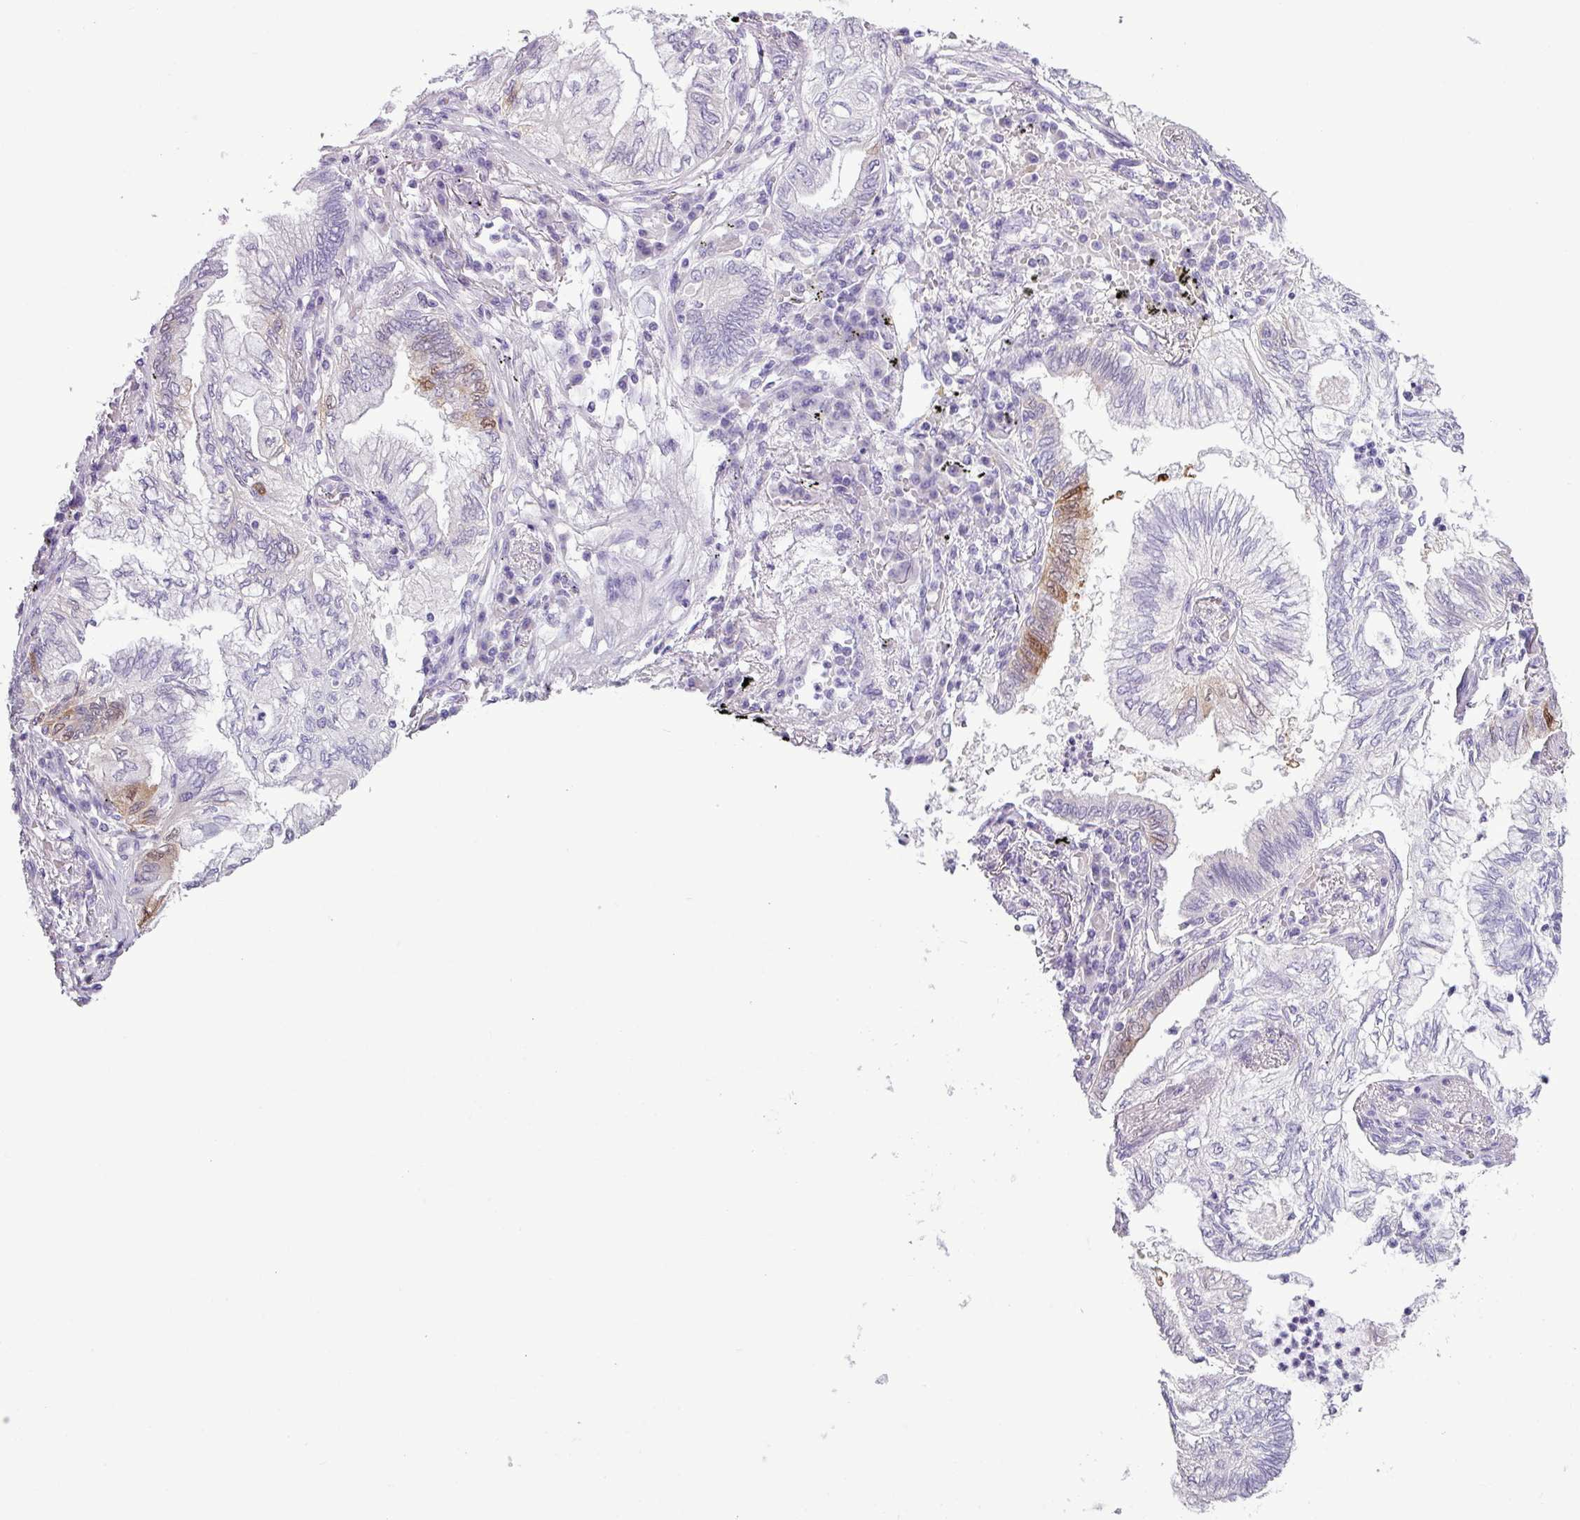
{"staining": {"intensity": "moderate", "quantity": "<25%", "location": "cytoplasmic/membranous"}, "tissue": "lung cancer", "cell_type": "Tumor cells", "image_type": "cancer", "snomed": [{"axis": "morphology", "description": "Adenocarcinoma, NOS"}, {"axis": "topography", "description": "Lung"}], "caption": "A photomicrograph of human adenocarcinoma (lung) stained for a protein exhibits moderate cytoplasmic/membranous brown staining in tumor cells. (IHC, brightfield microscopy, high magnification).", "gene": "ALDH3A1", "patient": {"sex": "female", "age": 70}}